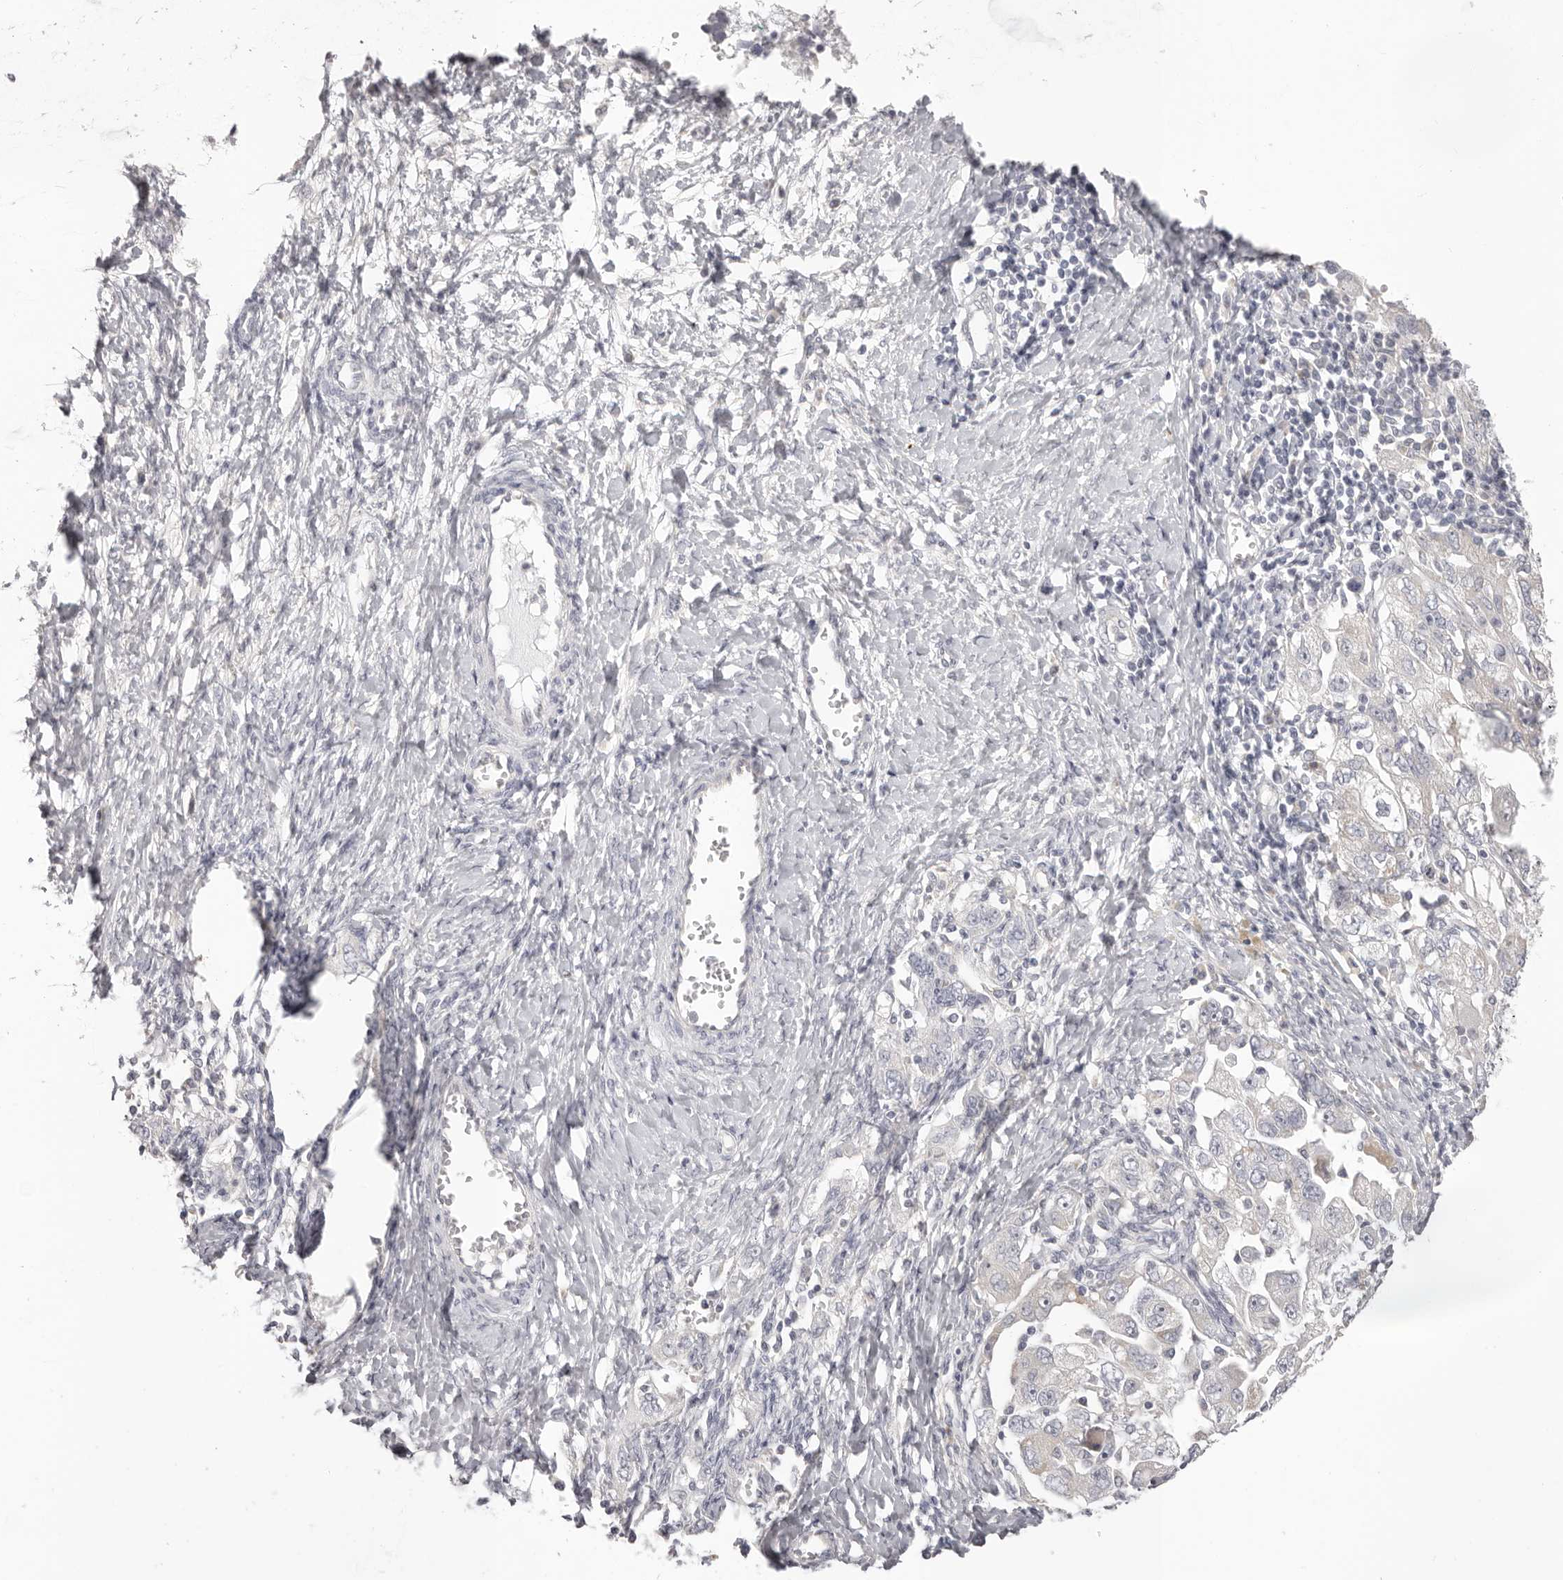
{"staining": {"intensity": "negative", "quantity": "none", "location": "none"}, "tissue": "ovarian cancer", "cell_type": "Tumor cells", "image_type": "cancer", "snomed": [{"axis": "morphology", "description": "Carcinoma, NOS"}, {"axis": "morphology", "description": "Cystadenocarcinoma, serous, NOS"}, {"axis": "topography", "description": "Ovary"}], "caption": "An immunohistochemistry micrograph of ovarian cancer (carcinoma) is shown. There is no staining in tumor cells of ovarian cancer (carcinoma).", "gene": "OTUD3", "patient": {"sex": "female", "age": 69}}